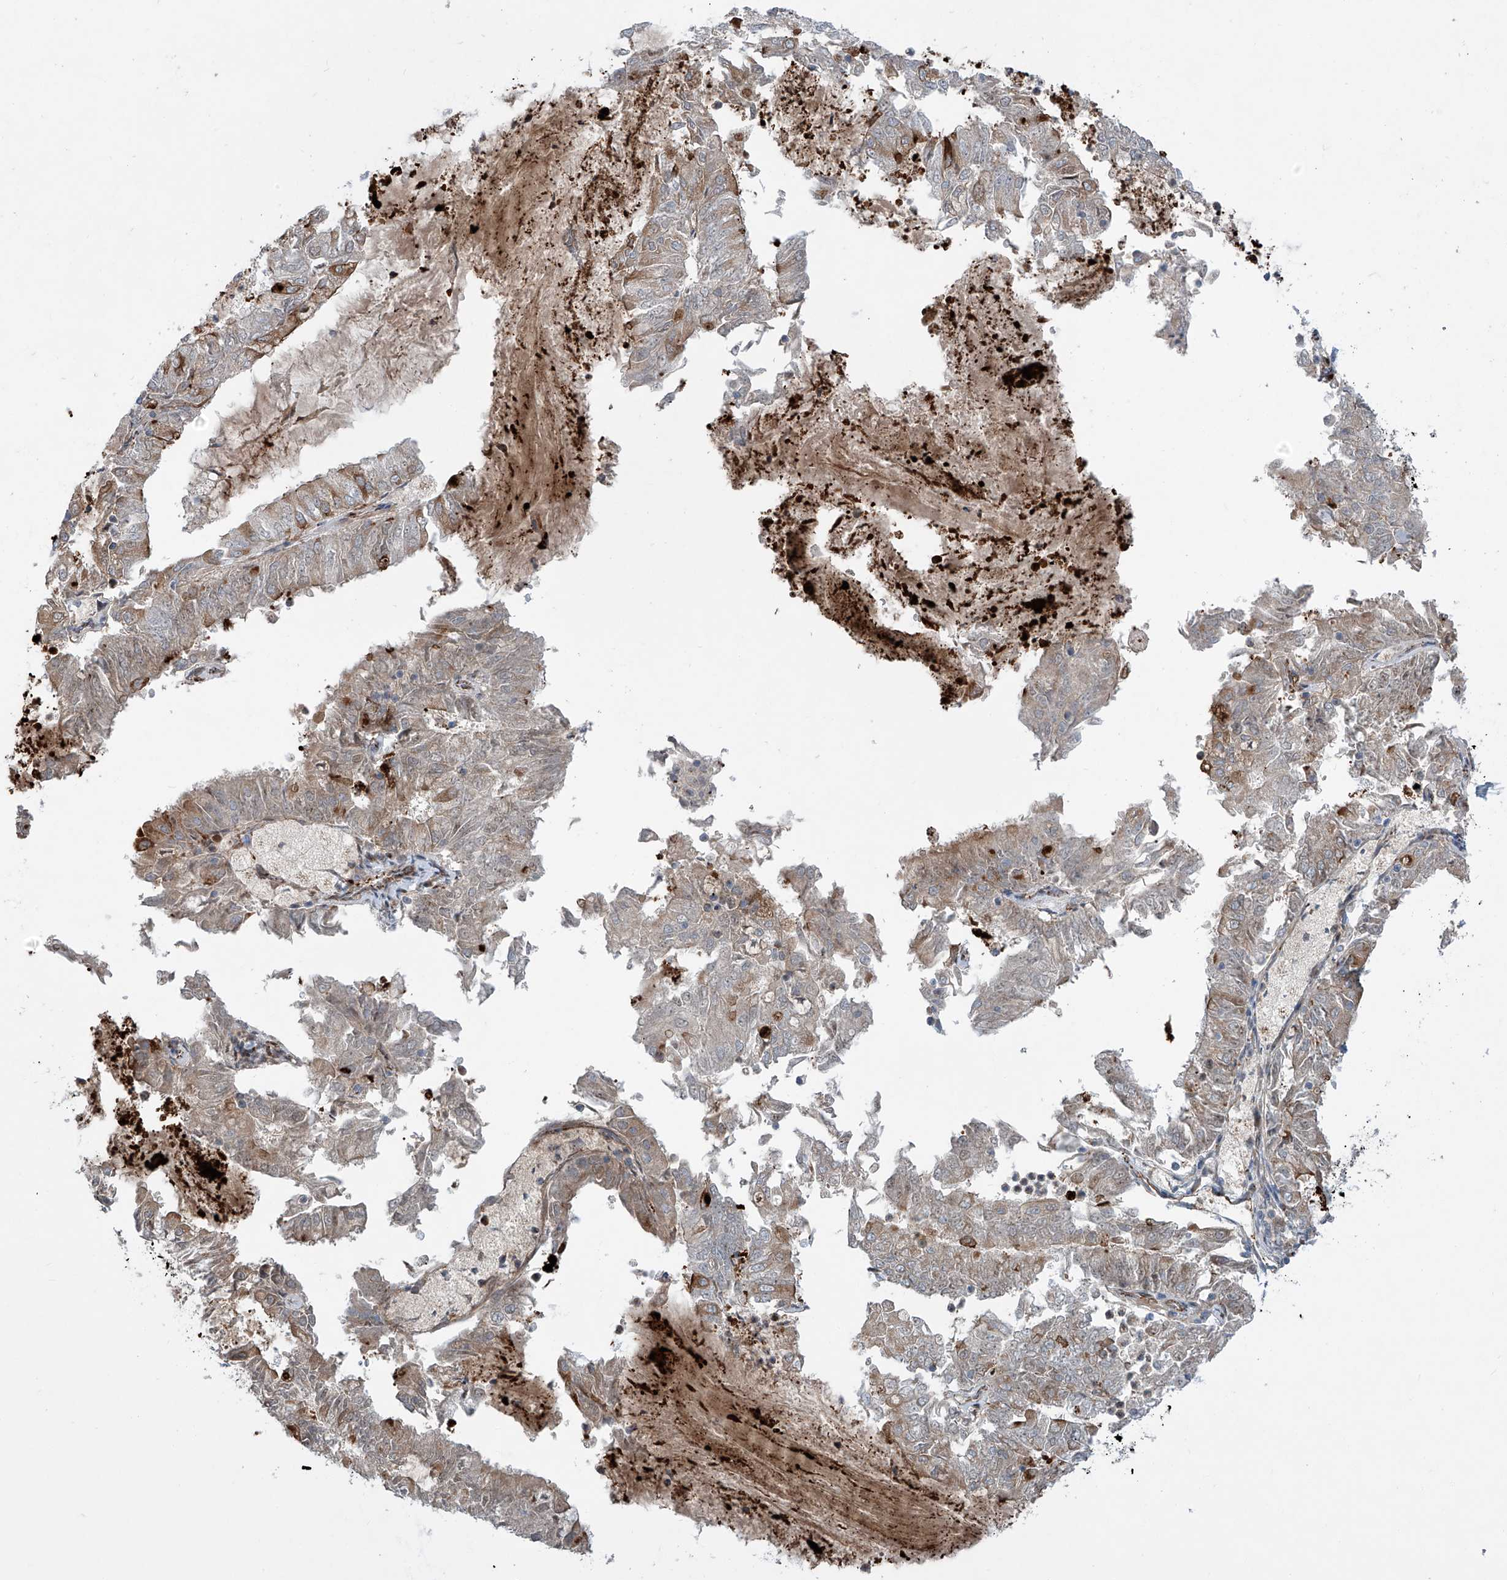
{"staining": {"intensity": "moderate", "quantity": "<25%", "location": "cytoplasmic/membranous"}, "tissue": "endometrial cancer", "cell_type": "Tumor cells", "image_type": "cancer", "snomed": [{"axis": "morphology", "description": "Adenocarcinoma, NOS"}, {"axis": "topography", "description": "Endometrium"}], "caption": "Brown immunohistochemical staining in endometrial adenocarcinoma displays moderate cytoplasmic/membranous positivity in approximately <25% of tumor cells. Using DAB (3,3'-diaminobenzidine) (brown) and hematoxylin (blue) stains, captured at high magnification using brightfield microscopy.", "gene": "CDH5", "patient": {"sex": "female", "age": 57}}